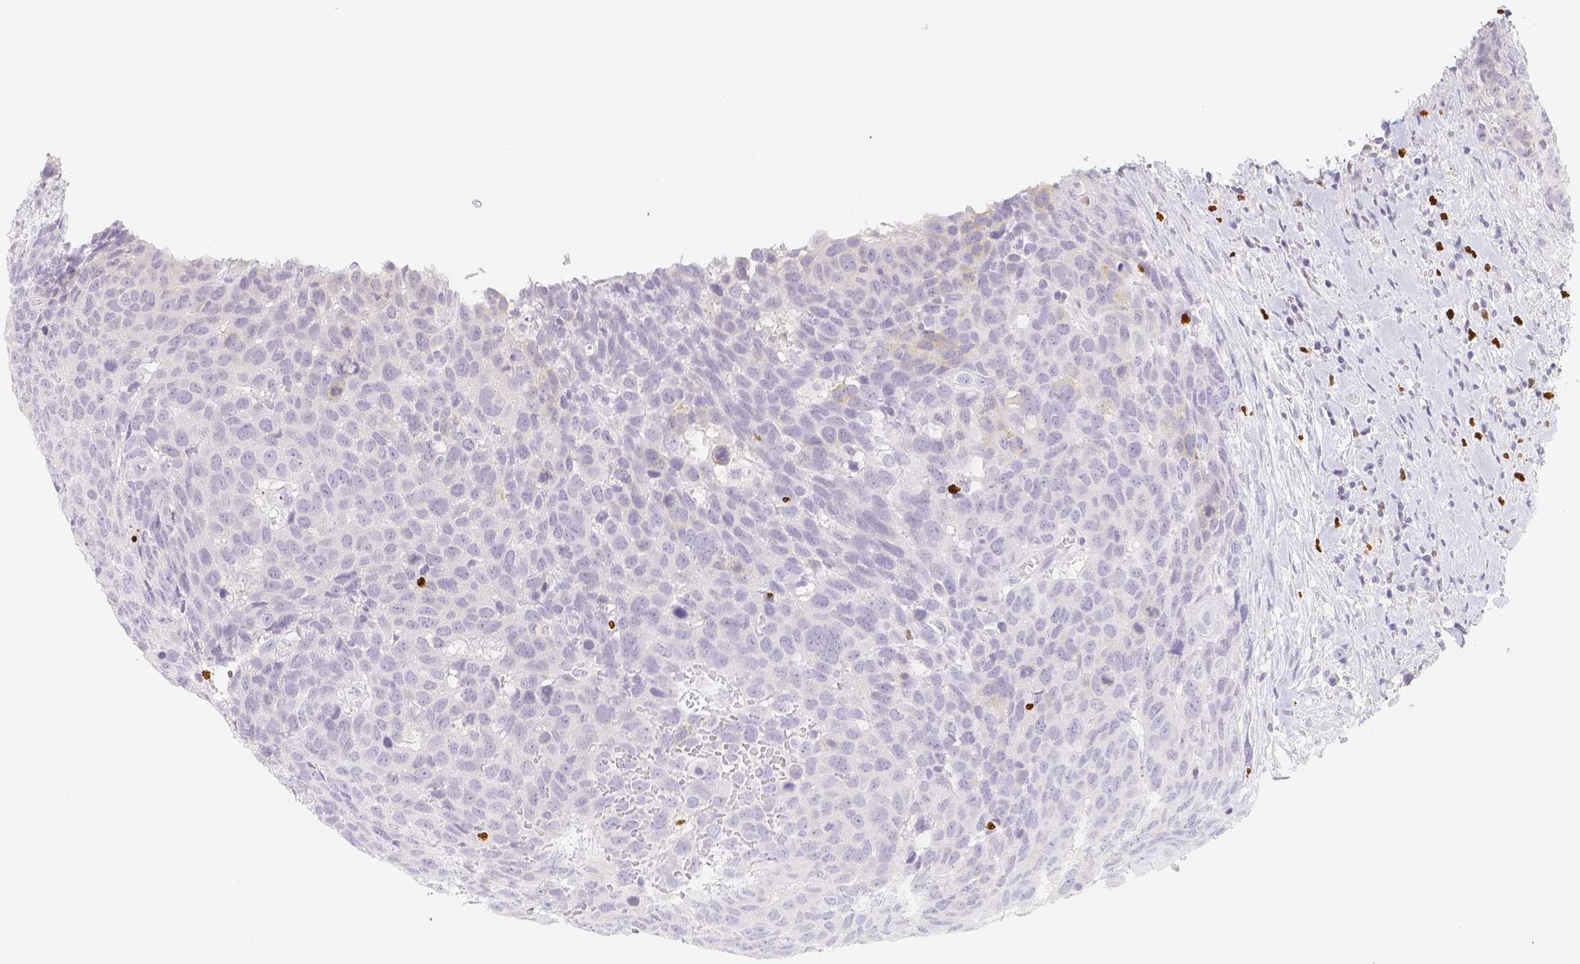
{"staining": {"intensity": "negative", "quantity": "none", "location": "none"}, "tissue": "head and neck cancer", "cell_type": "Tumor cells", "image_type": "cancer", "snomed": [{"axis": "morphology", "description": "Squamous cell carcinoma, NOS"}, {"axis": "topography", "description": "Head-Neck"}], "caption": "A high-resolution photomicrograph shows immunohistochemistry (IHC) staining of head and neck squamous cell carcinoma, which reveals no significant expression in tumor cells. (DAB IHC visualized using brightfield microscopy, high magnification).", "gene": "PADI4", "patient": {"sex": "male", "age": 66}}